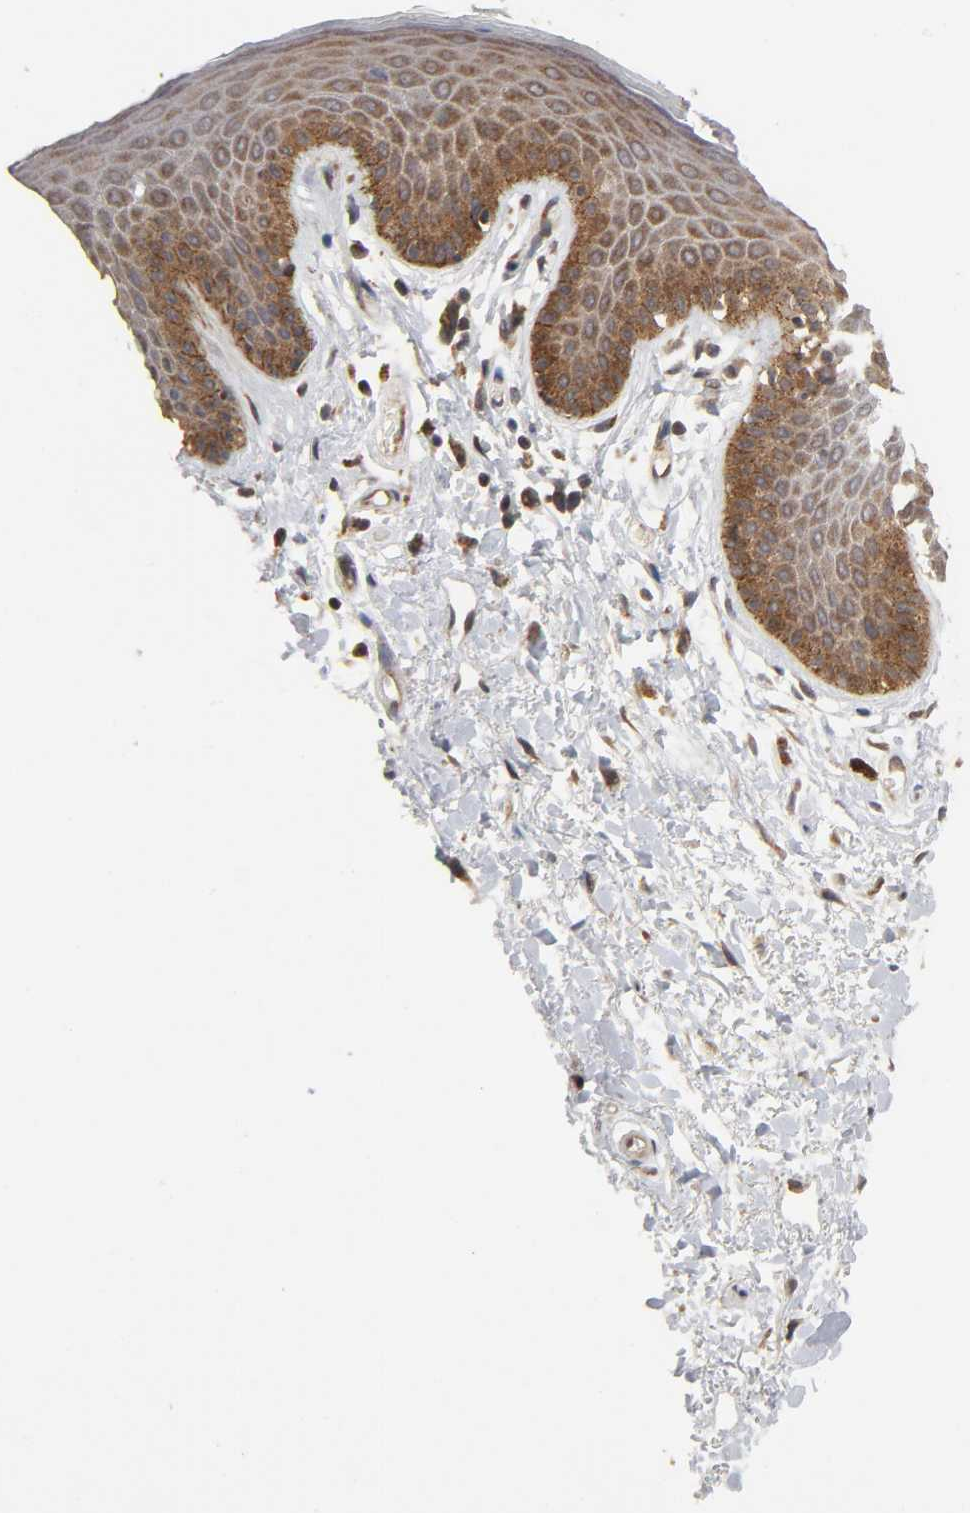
{"staining": {"intensity": "moderate", "quantity": ">75%", "location": "cytoplasmic/membranous"}, "tissue": "skin", "cell_type": "Epidermal cells", "image_type": "normal", "snomed": [{"axis": "morphology", "description": "Normal tissue, NOS"}, {"axis": "topography", "description": "Anal"}], "caption": "Skin stained with immunohistochemistry demonstrates moderate cytoplasmic/membranous expression in about >75% of epidermal cells.", "gene": "SLC30A9", "patient": {"sex": "male", "age": 74}}